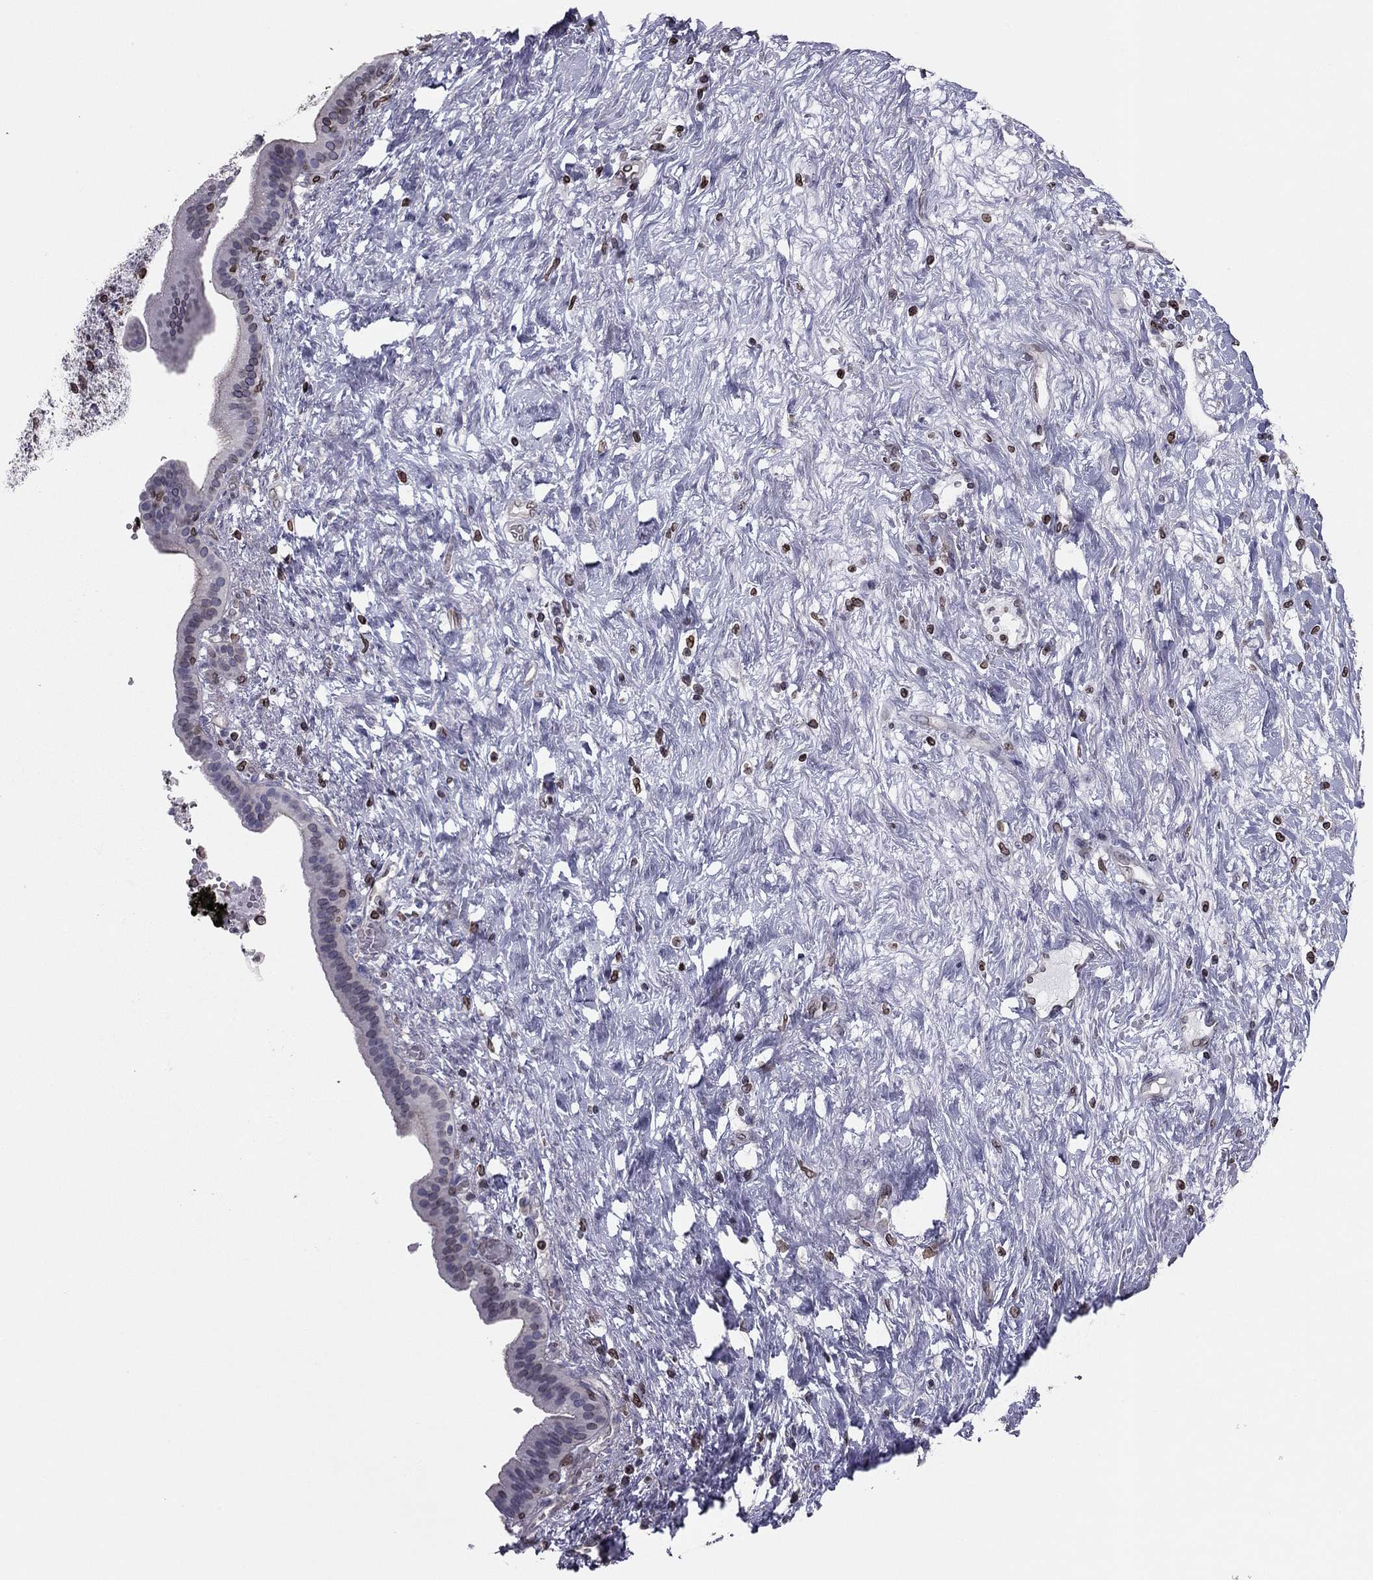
{"staining": {"intensity": "moderate", "quantity": "<25%", "location": "cytoplasmic/membranous,nuclear"}, "tissue": "pancreatic cancer", "cell_type": "Tumor cells", "image_type": "cancer", "snomed": [{"axis": "morphology", "description": "Adenocarcinoma, NOS"}, {"axis": "topography", "description": "Pancreas"}], "caption": "Moderate cytoplasmic/membranous and nuclear positivity for a protein is appreciated in approximately <25% of tumor cells of adenocarcinoma (pancreatic) using immunohistochemistry (IHC).", "gene": "ESPL1", "patient": {"sex": "male", "age": 44}}